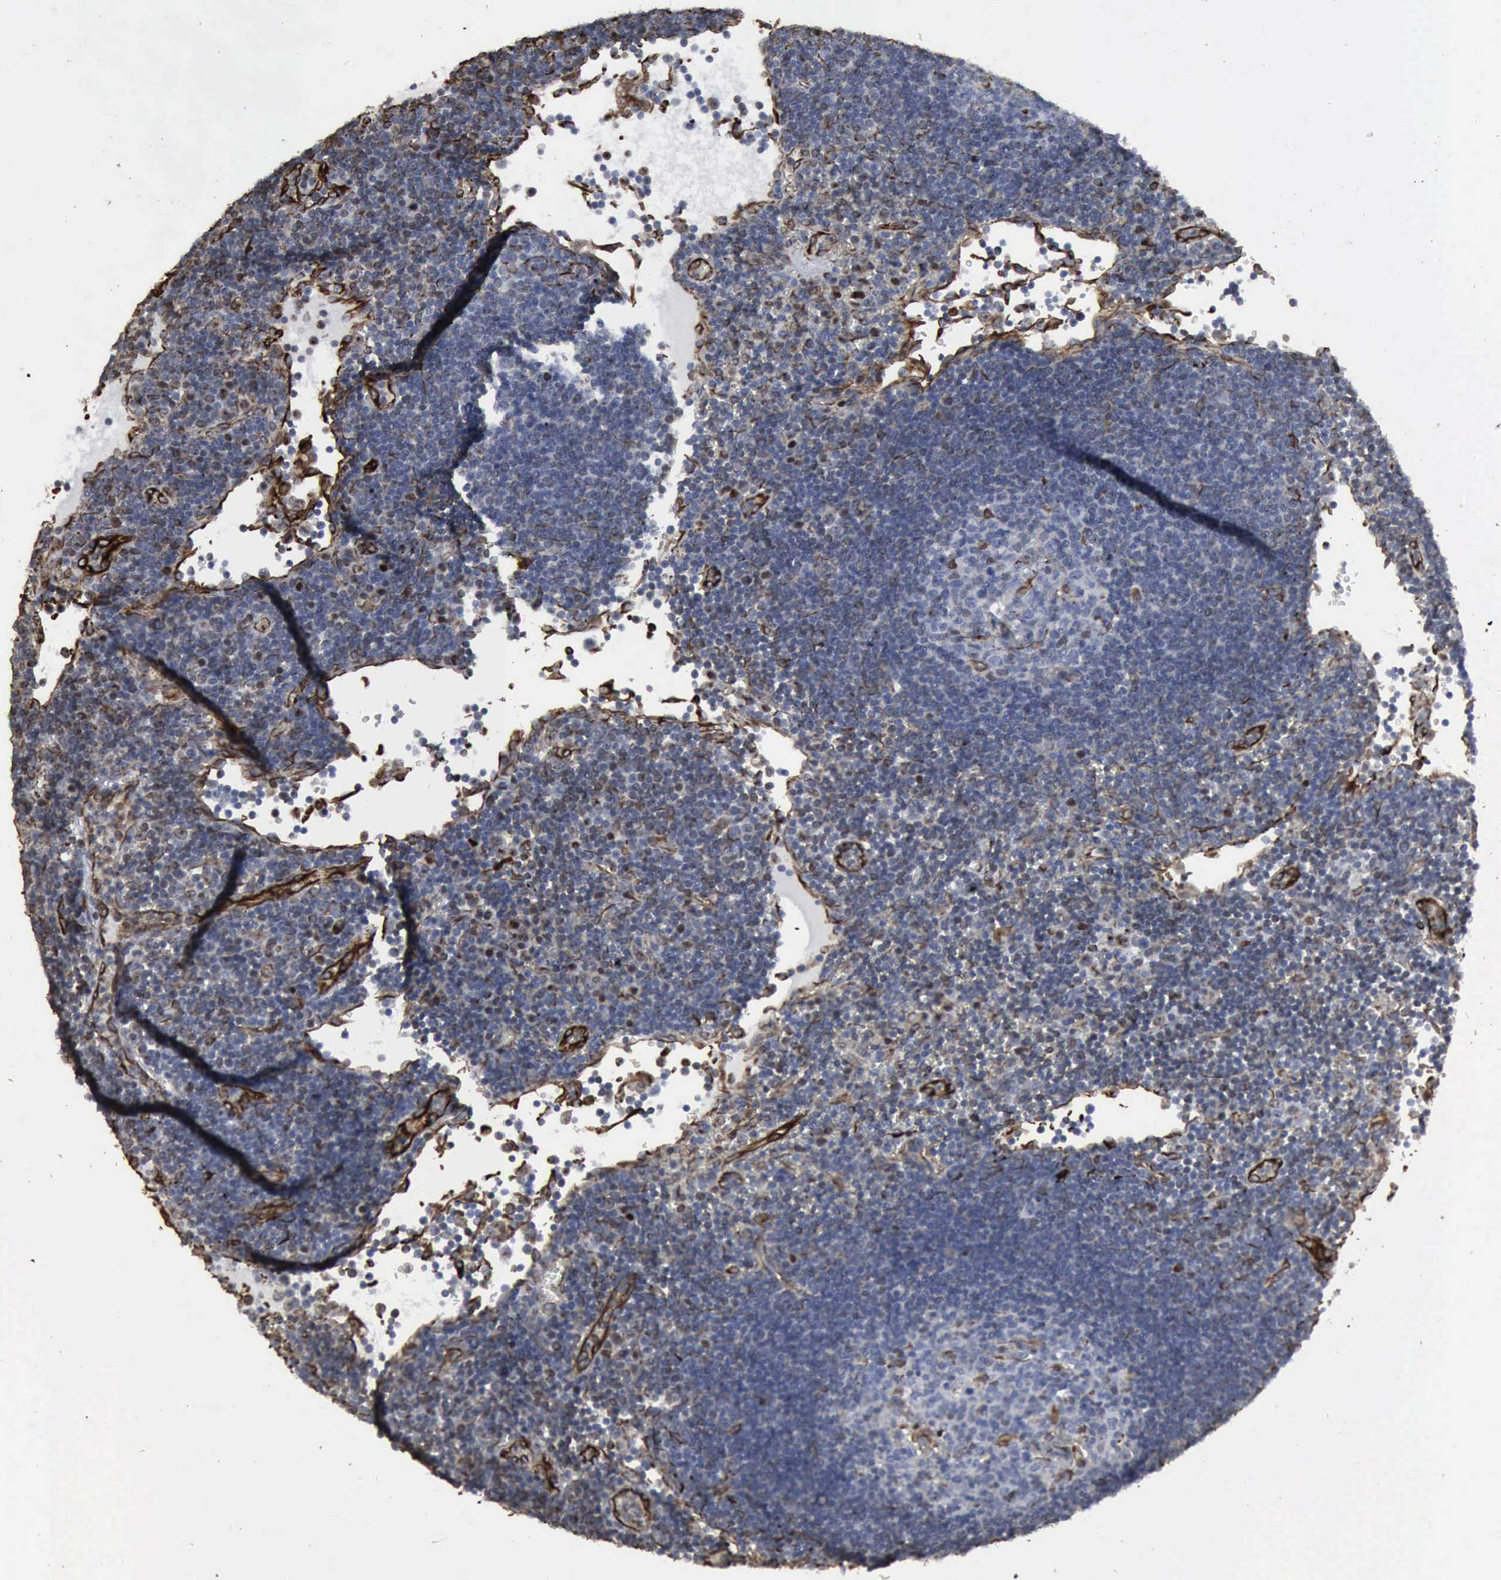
{"staining": {"intensity": "moderate", "quantity": "<25%", "location": "nuclear"}, "tissue": "lymph node", "cell_type": "Germinal center cells", "image_type": "normal", "snomed": [{"axis": "morphology", "description": "Normal tissue, NOS"}, {"axis": "topography", "description": "Lymph node"}], "caption": "Immunohistochemistry of benign lymph node demonstrates low levels of moderate nuclear expression in about <25% of germinal center cells. (DAB = brown stain, brightfield microscopy at high magnification).", "gene": "CCNE1", "patient": {"sex": "male", "age": 54}}